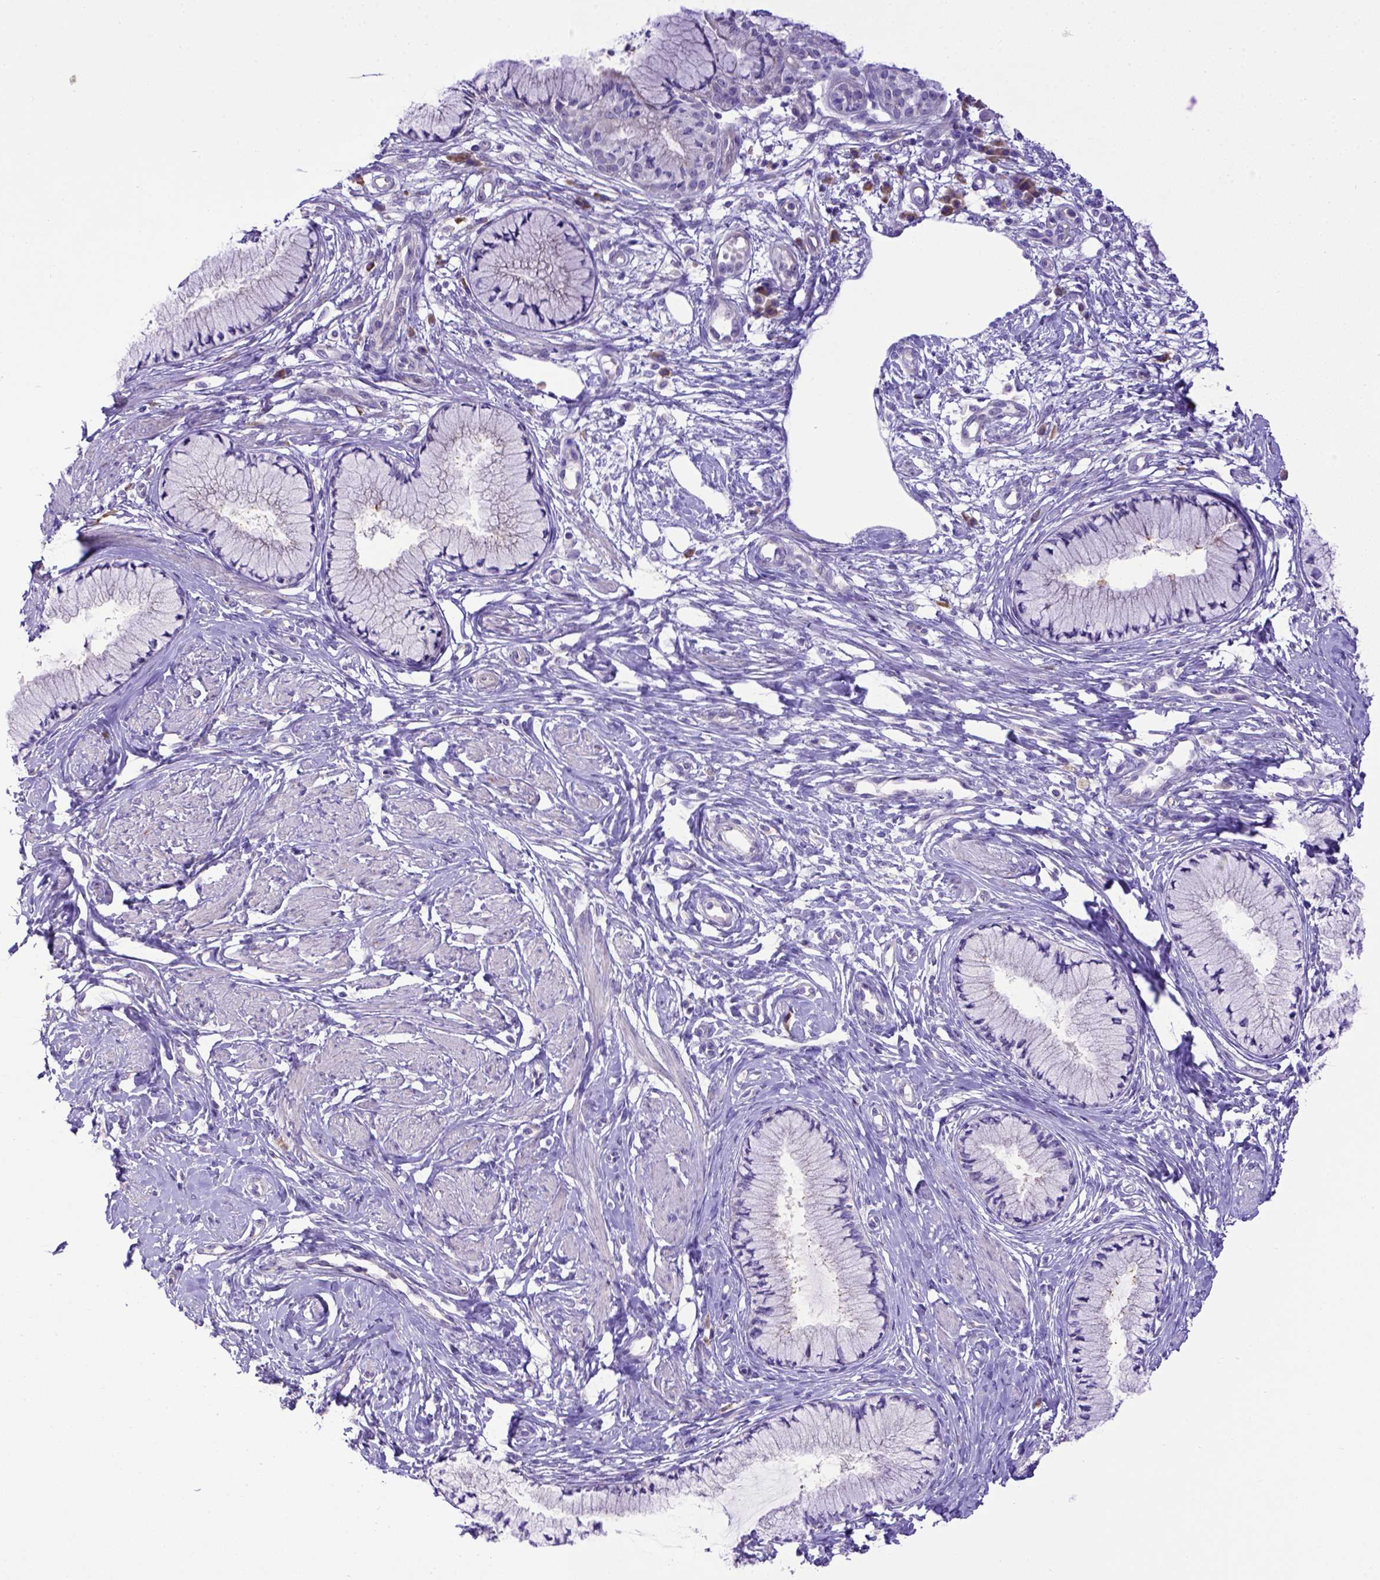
{"staining": {"intensity": "negative", "quantity": "none", "location": "none"}, "tissue": "cervix", "cell_type": "Glandular cells", "image_type": "normal", "snomed": [{"axis": "morphology", "description": "Normal tissue, NOS"}, {"axis": "topography", "description": "Cervix"}], "caption": "A high-resolution micrograph shows immunohistochemistry (IHC) staining of benign cervix, which displays no significant staining in glandular cells.", "gene": "CFAP300", "patient": {"sex": "female", "age": 37}}